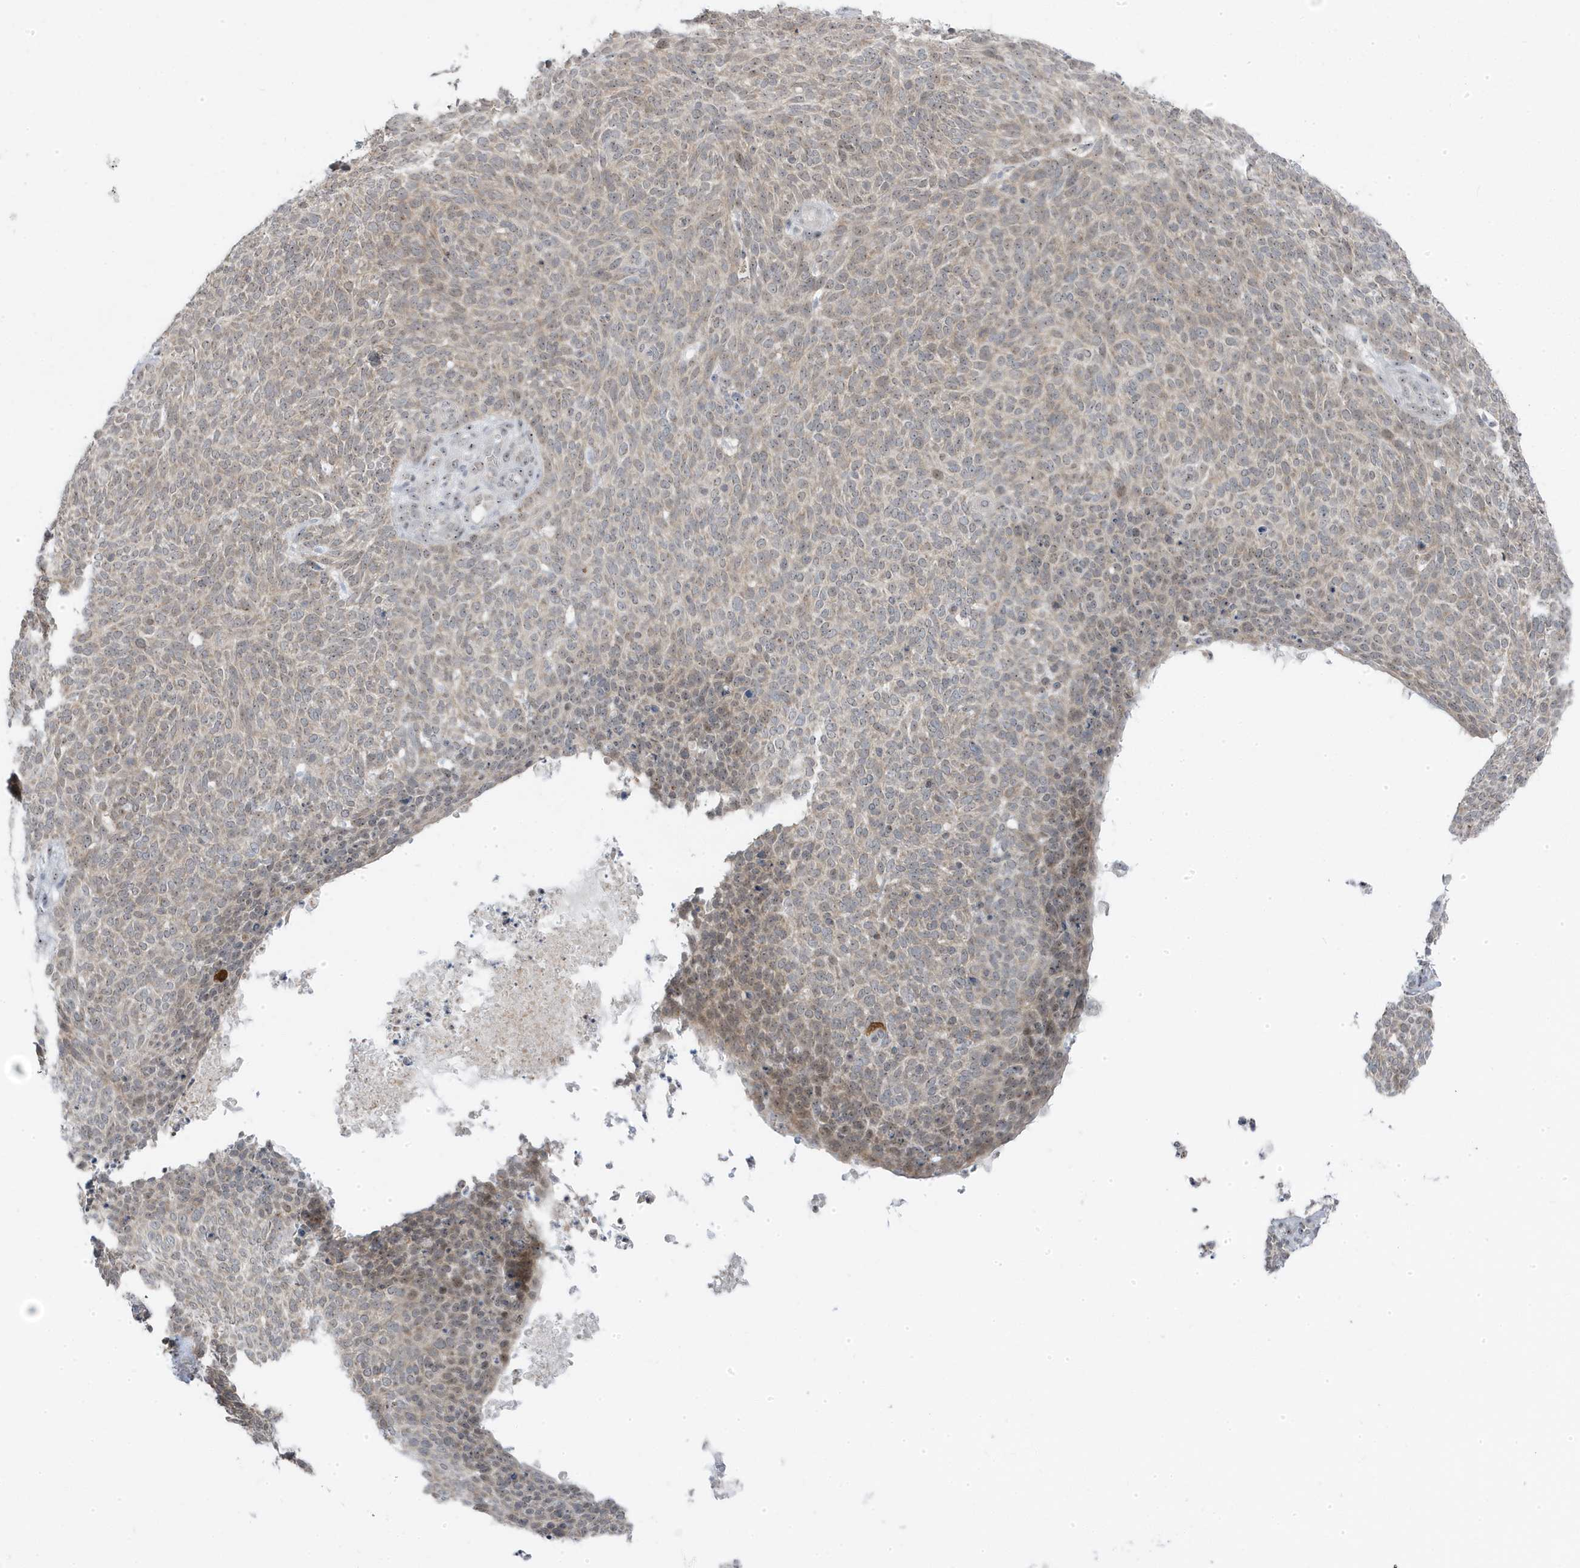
{"staining": {"intensity": "weak", "quantity": "<25%", "location": "cytoplasmic/membranous,nuclear"}, "tissue": "skin cancer", "cell_type": "Tumor cells", "image_type": "cancer", "snomed": [{"axis": "morphology", "description": "Squamous cell carcinoma, NOS"}, {"axis": "topography", "description": "Skin"}], "caption": "Protein analysis of squamous cell carcinoma (skin) shows no significant positivity in tumor cells. Brightfield microscopy of IHC stained with DAB (3,3'-diaminobenzidine) (brown) and hematoxylin (blue), captured at high magnification.", "gene": "TSEN15", "patient": {"sex": "female", "age": 90}}